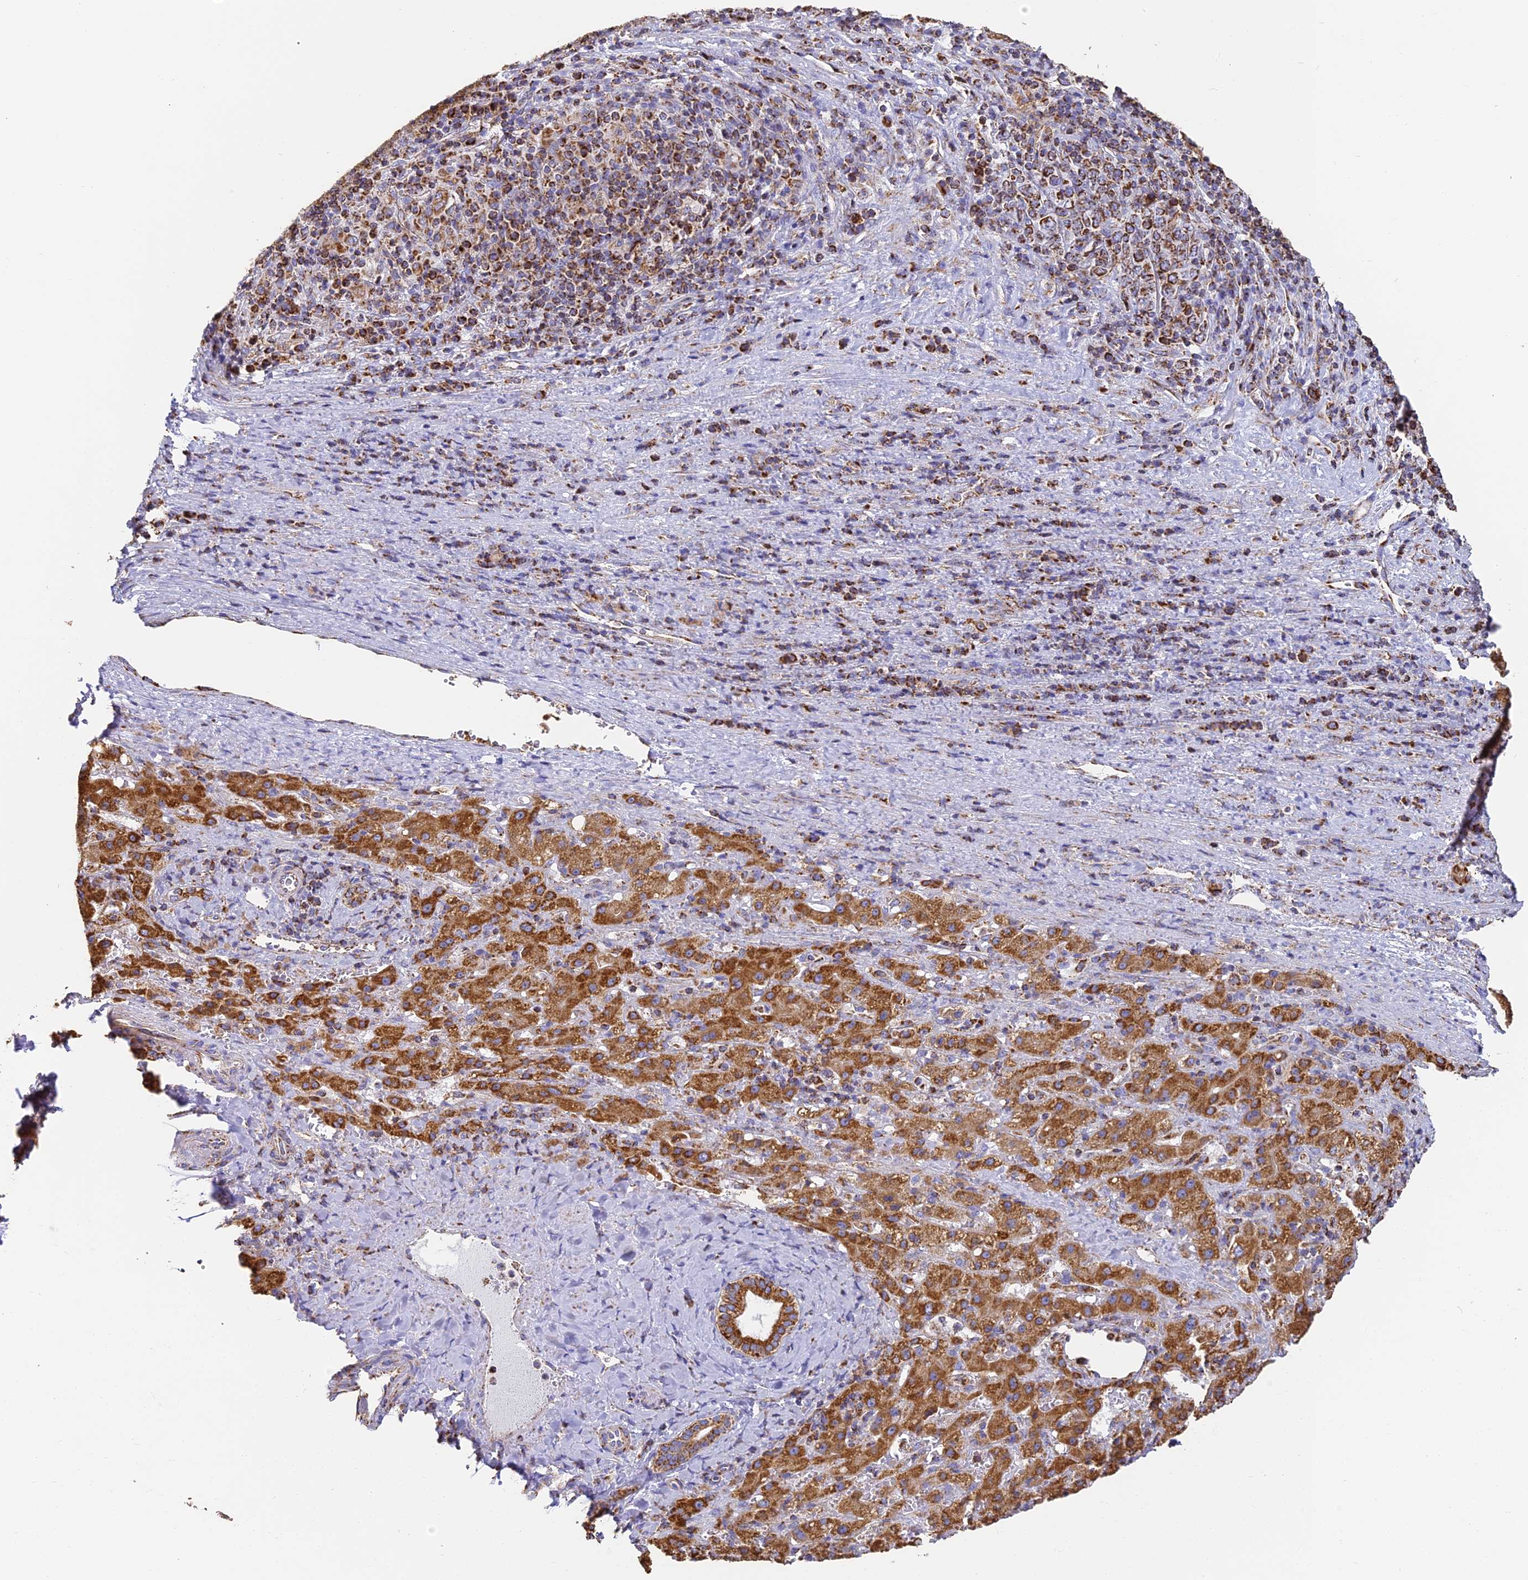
{"staining": {"intensity": "strong", "quantity": ">75%", "location": "cytoplasmic/membranous"}, "tissue": "liver cancer", "cell_type": "Tumor cells", "image_type": "cancer", "snomed": [{"axis": "morphology", "description": "Carcinoma, Hepatocellular, NOS"}, {"axis": "topography", "description": "Liver"}], "caption": "Immunohistochemical staining of human hepatocellular carcinoma (liver) displays high levels of strong cytoplasmic/membranous protein expression in approximately >75% of tumor cells.", "gene": "COX6C", "patient": {"sex": "female", "age": 58}}